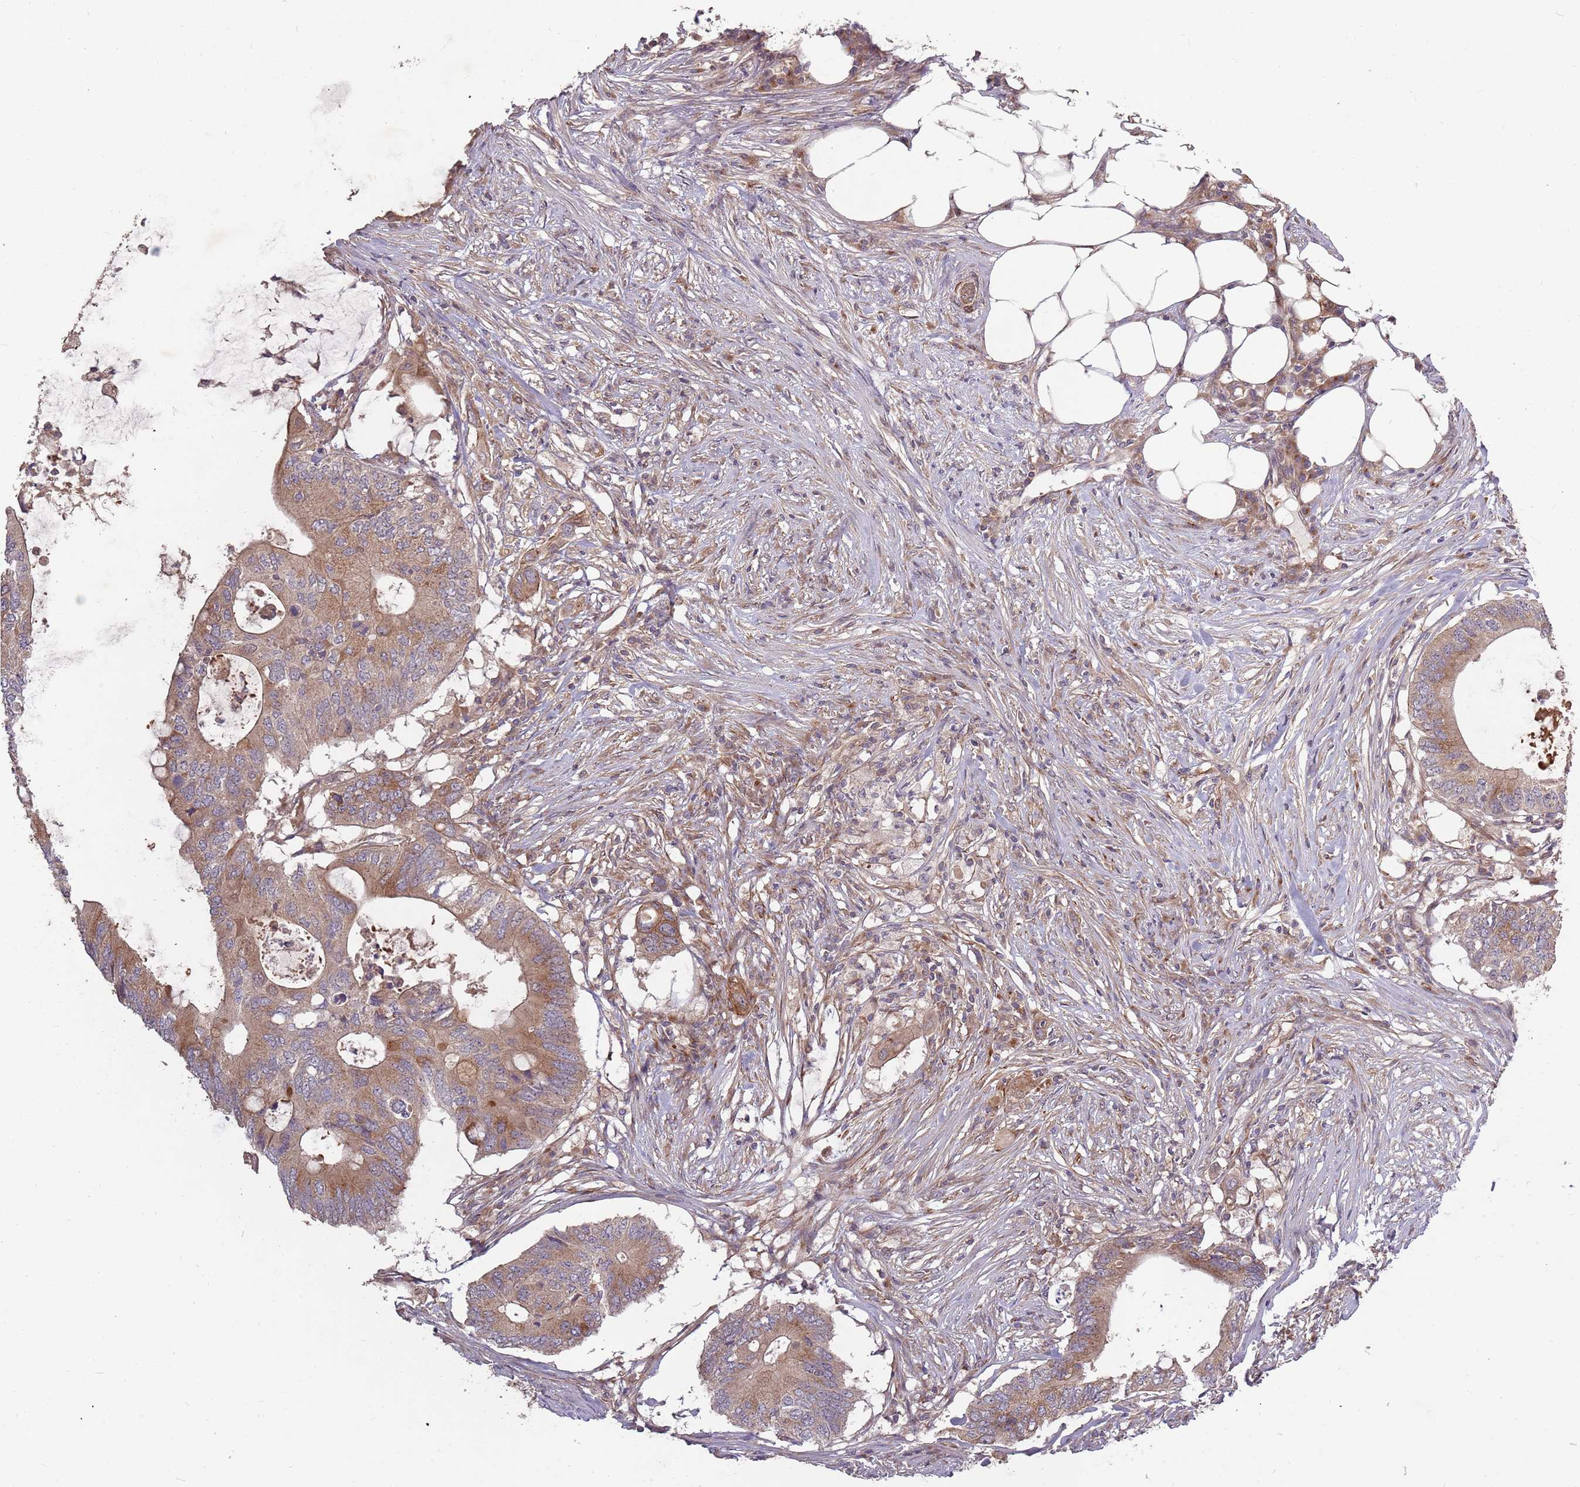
{"staining": {"intensity": "moderate", "quantity": ">75%", "location": "cytoplasmic/membranous"}, "tissue": "colorectal cancer", "cell_type": "Tumor cells", "image_type": "cancer", "snomed": [{"axis": "morphology", "description": "Adenocarcinoma, NOS"}, {"axis": "topography", "description": "Colon"}], "caption": "Immunohistochemistry staining of adenocarcinoma (colorectal), which demonstrates medium levels of moderate cytoplasmic/membranous positivity in approximately >75% of tumor cells indicating moderate cytoplasmic/membranous protein expression. The staining was performed using DAB (3,3'-diaminobenzidine) (brown) for protein detection and nuclei were counterstained in hematoxylin (blue).", "gene": "PLD6", "patient": {"sex": "male", "age": 71}}